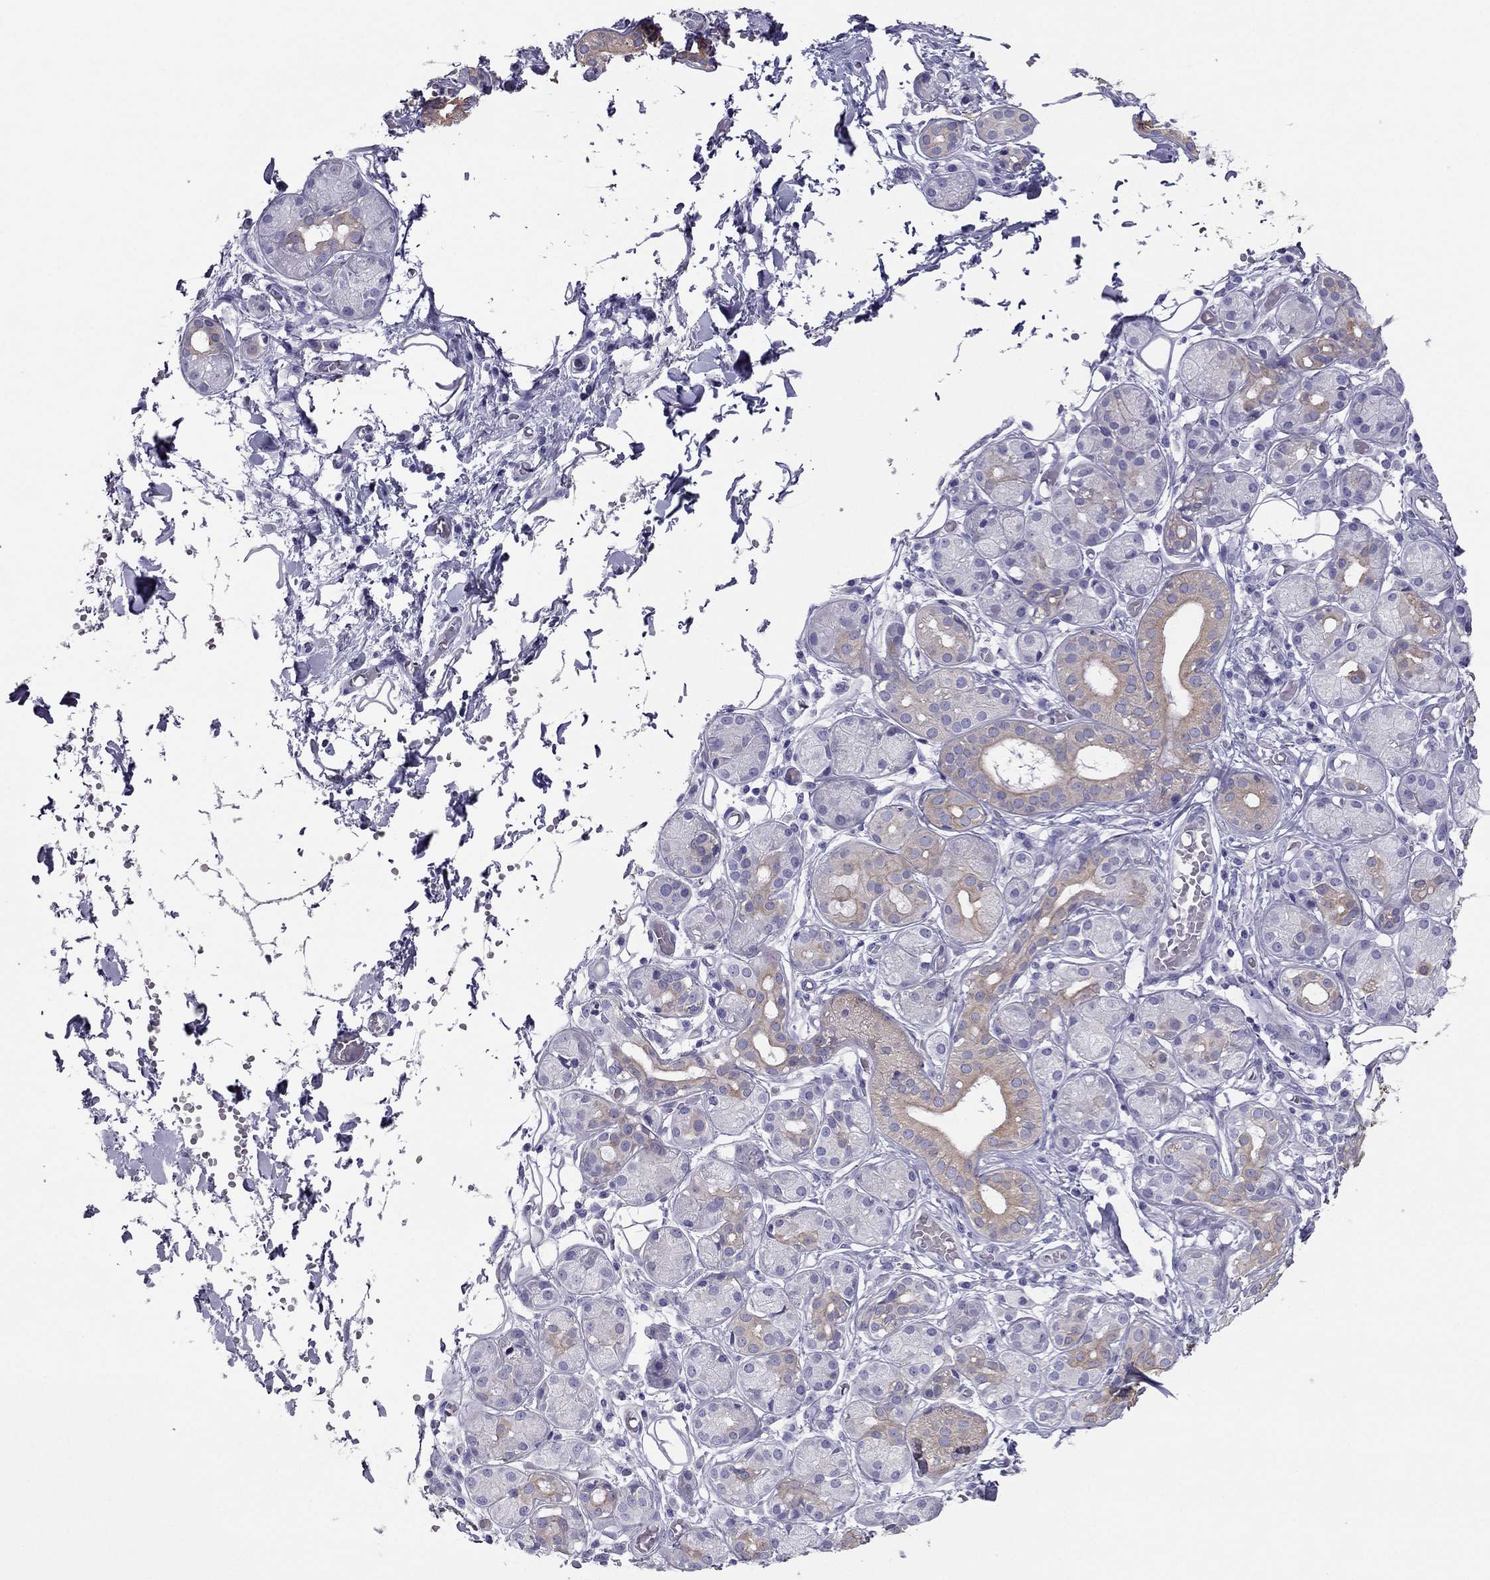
{"staining": {"intensity": "moderate", "quantity": "<25%", "location": "cytoplasmic/membranous"}, "tissue": "salivary gland", "cell_type": "Glandular cells", "image_type": "normal", "snomed": [{"axis": "morphology", "description": "Normal tissue, NOS"}, {"axis": "topography", "description": "Salivary gland"}, {"axis": "topography", "description": "Peripheral nerve tissue"}], "caption": "IHC of normal salivary gland exhibits low levels of moderate cytoplasmic/membranous positivity in about <25% of glandular cells.", "gene": "MAEL", "patient": {"sex": "male", "age": 71}}